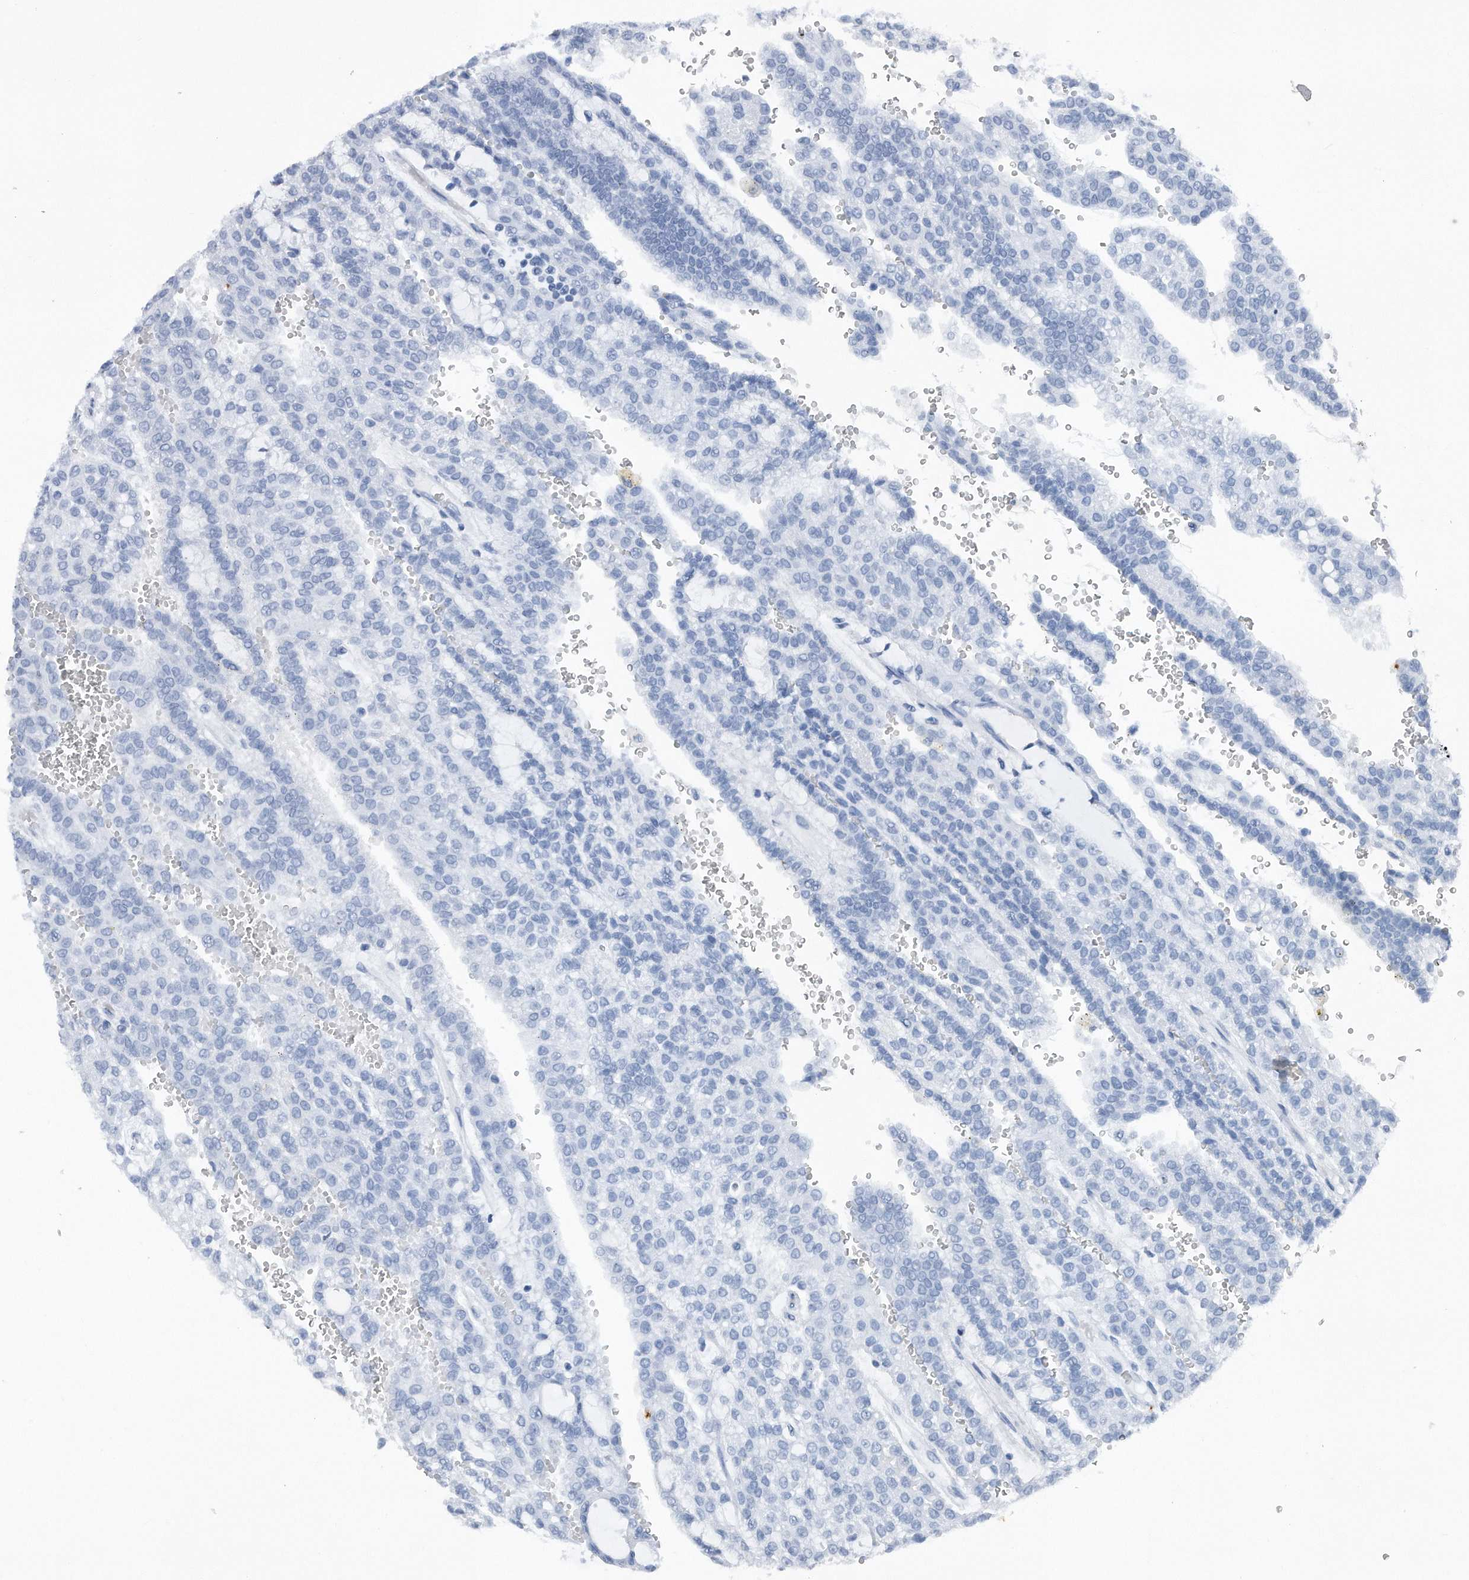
{"staining": {"intensity": "negative", "quantity": "none", "location": "none"}, "tissue": "renal cancer", "cell_type": "Tumor cells", "image_type": "cancer", "snomed": [{"axis": "morphology", "description": "Adenocarcinoma, NOS"}, {"axis": "topography", "description": "Kidney"}], "caption": "IHC micrograph of neoplastic tissue: renal adenocarcinoma stained with DAB (3,3'-diaminobenzidine) shows no significant protein staining in tumor cells. (Brightfield microscopy of DAB (3,3'-diaminobenzidine) immunohistochemistry at high magnification).", "gene": "TP53INP1", "patient": {"sex": "male", "age": 63}}